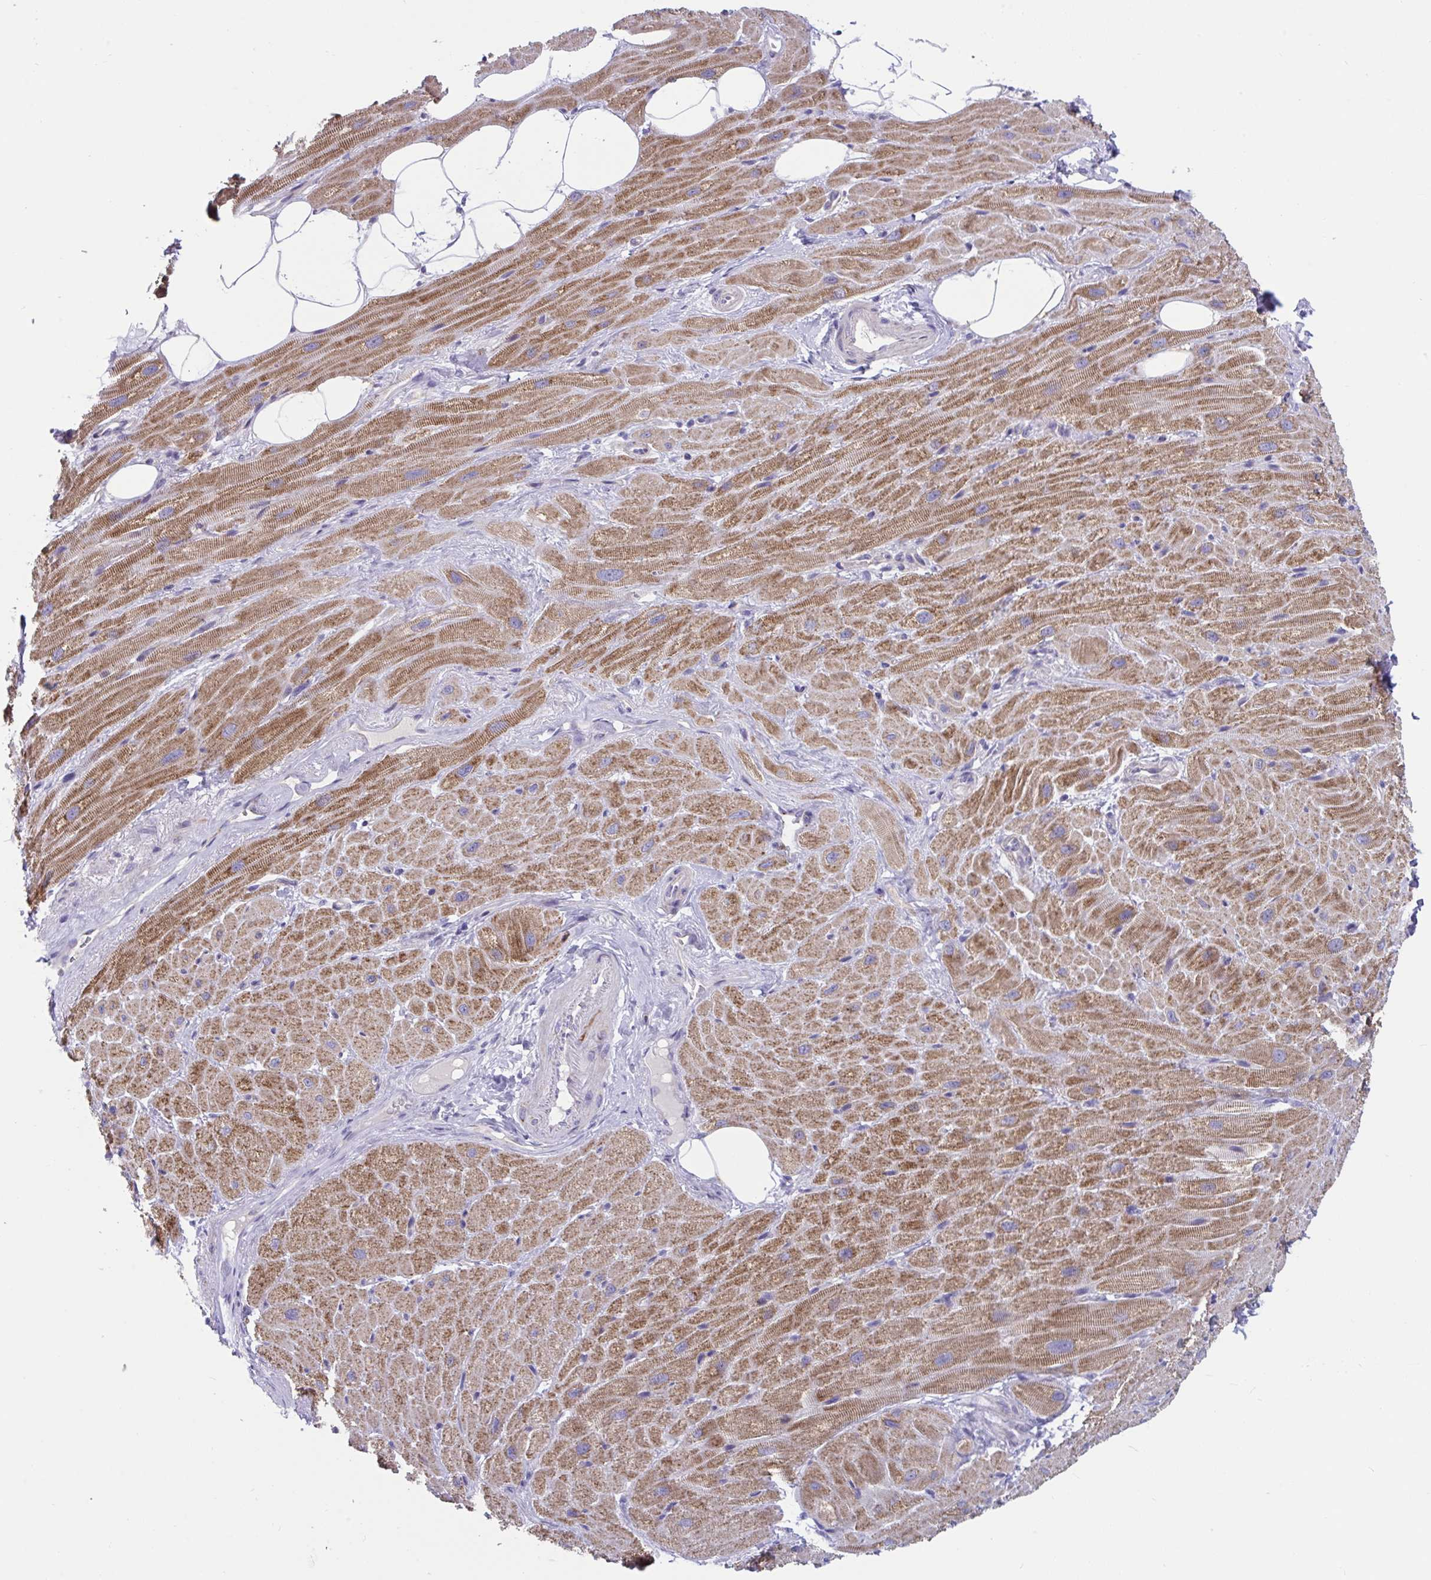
{"staining": {"intensity": "strong", "quantity": ">75%", "location": "cytoplasmic/membranous"}, "tissue": "heart muscle", "cell_type": "Cardiomyocytes", "image_type": "normal", "snomed": [{"axis": "morphology", "description": "Normal tissue, NOS"}, {"axis": "topography", "description": "Heart"}], "caption": "The photomicrograph exhibits a brown stain indicating the presence of a protein in the cytoplasmic/membranous of cardiomyocytes in heart muscle.", "gene": "DTX3", "patient": {"sex": "male", "age": 62}}